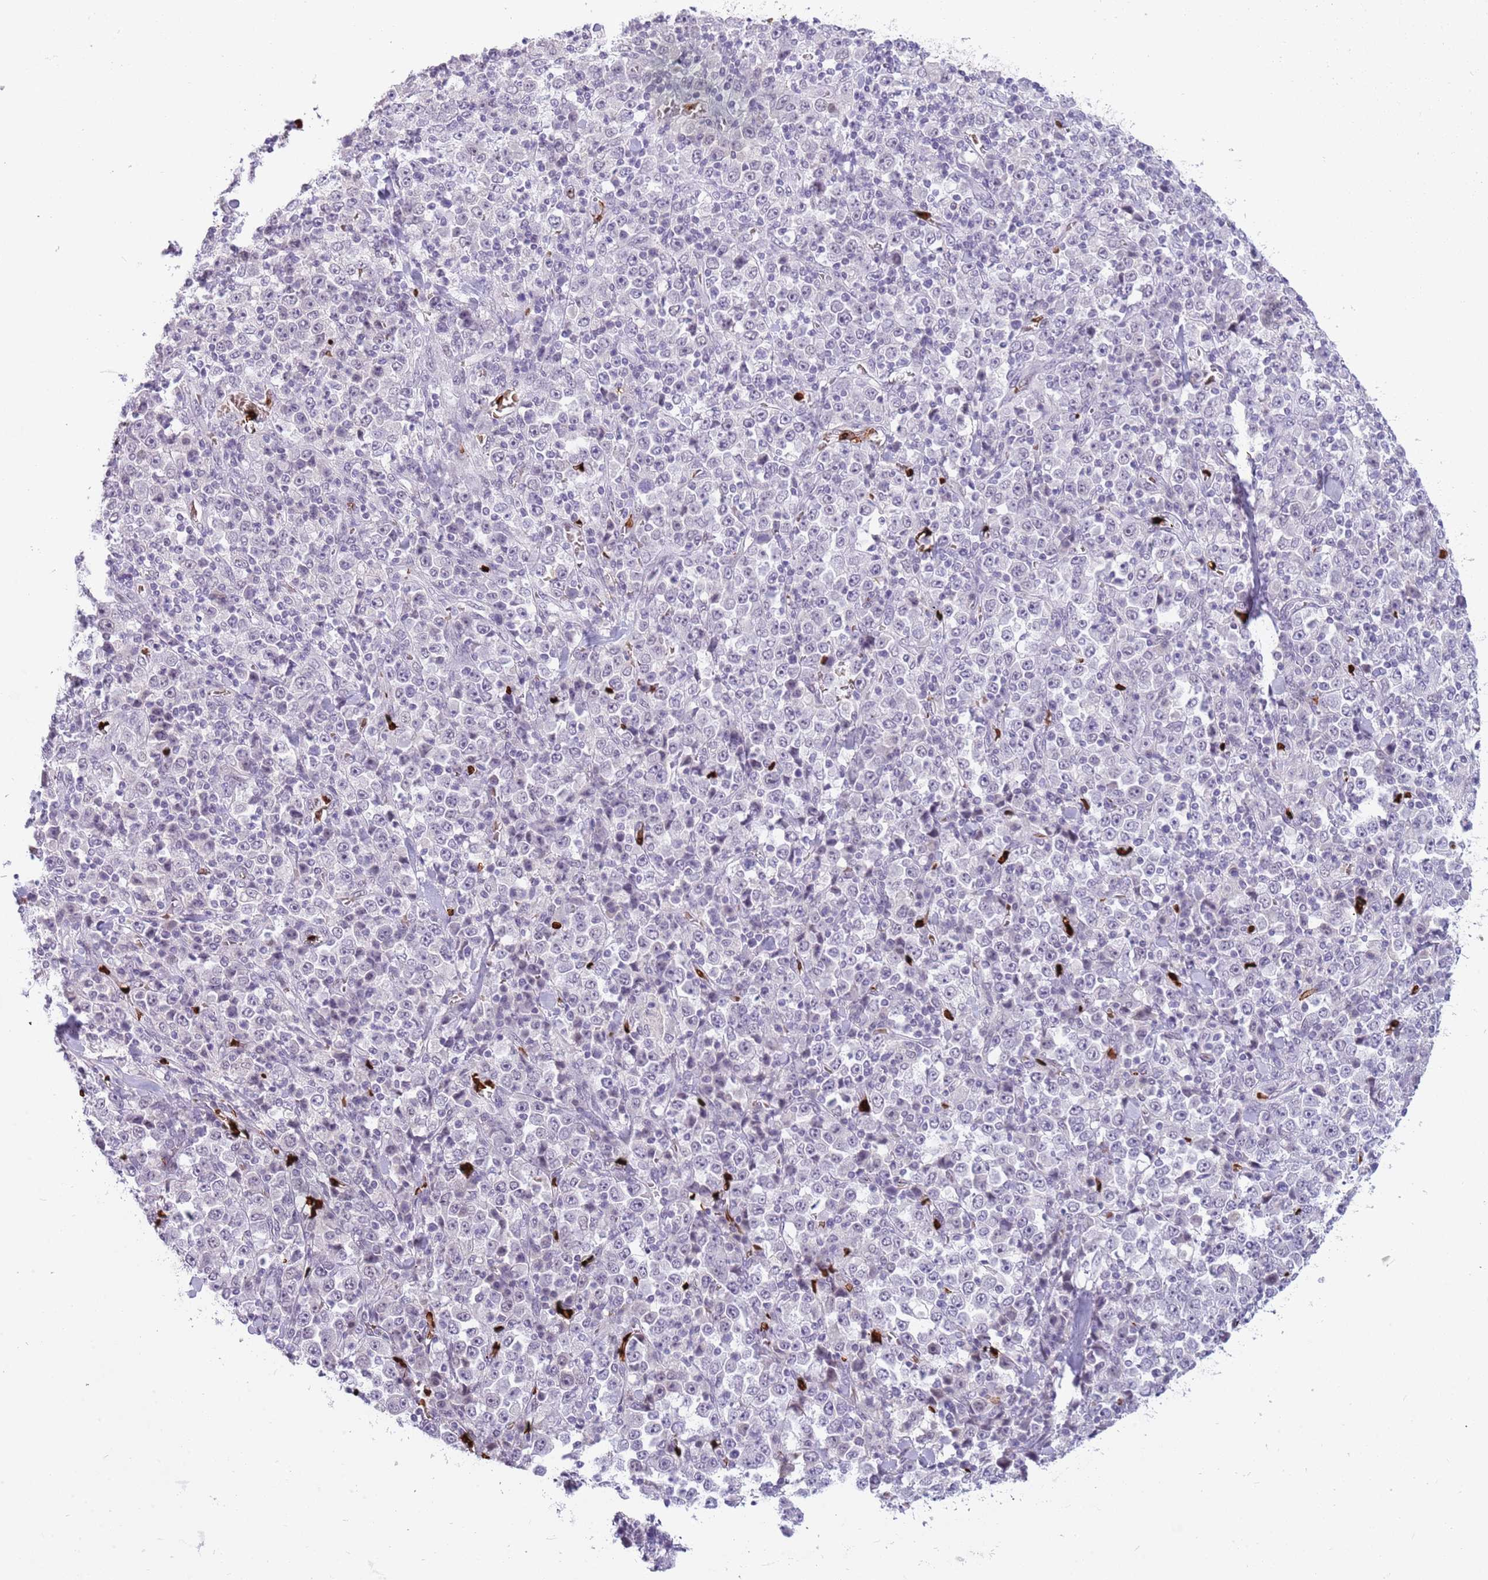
{"staining": {"intensity": "negative", "quantity": "none", "location": "none"}, "tissue": "stomach cancer", "cell_type": "Tumor cells", "image_type": "cancer", "snomed": [{"axis": "morphology", "description": "Normal tissue, NOS"}, {"axis": "morphology", "description": "Adenocarcinoma, NOS"}, {"axis": "topography", "description": "Stomach, upper"}, {"axis": "topography", "description": "Stomach"}], "caption": "Immunohistochemistry (IHC) micrograph of neoplastic tissue: stomach cancer (adenocarcinoma) stained with DAB shows no significant protein expression in tumor cells.", "gene": "LYPD6B", "patient": {"sex": "male", "age": 59}}